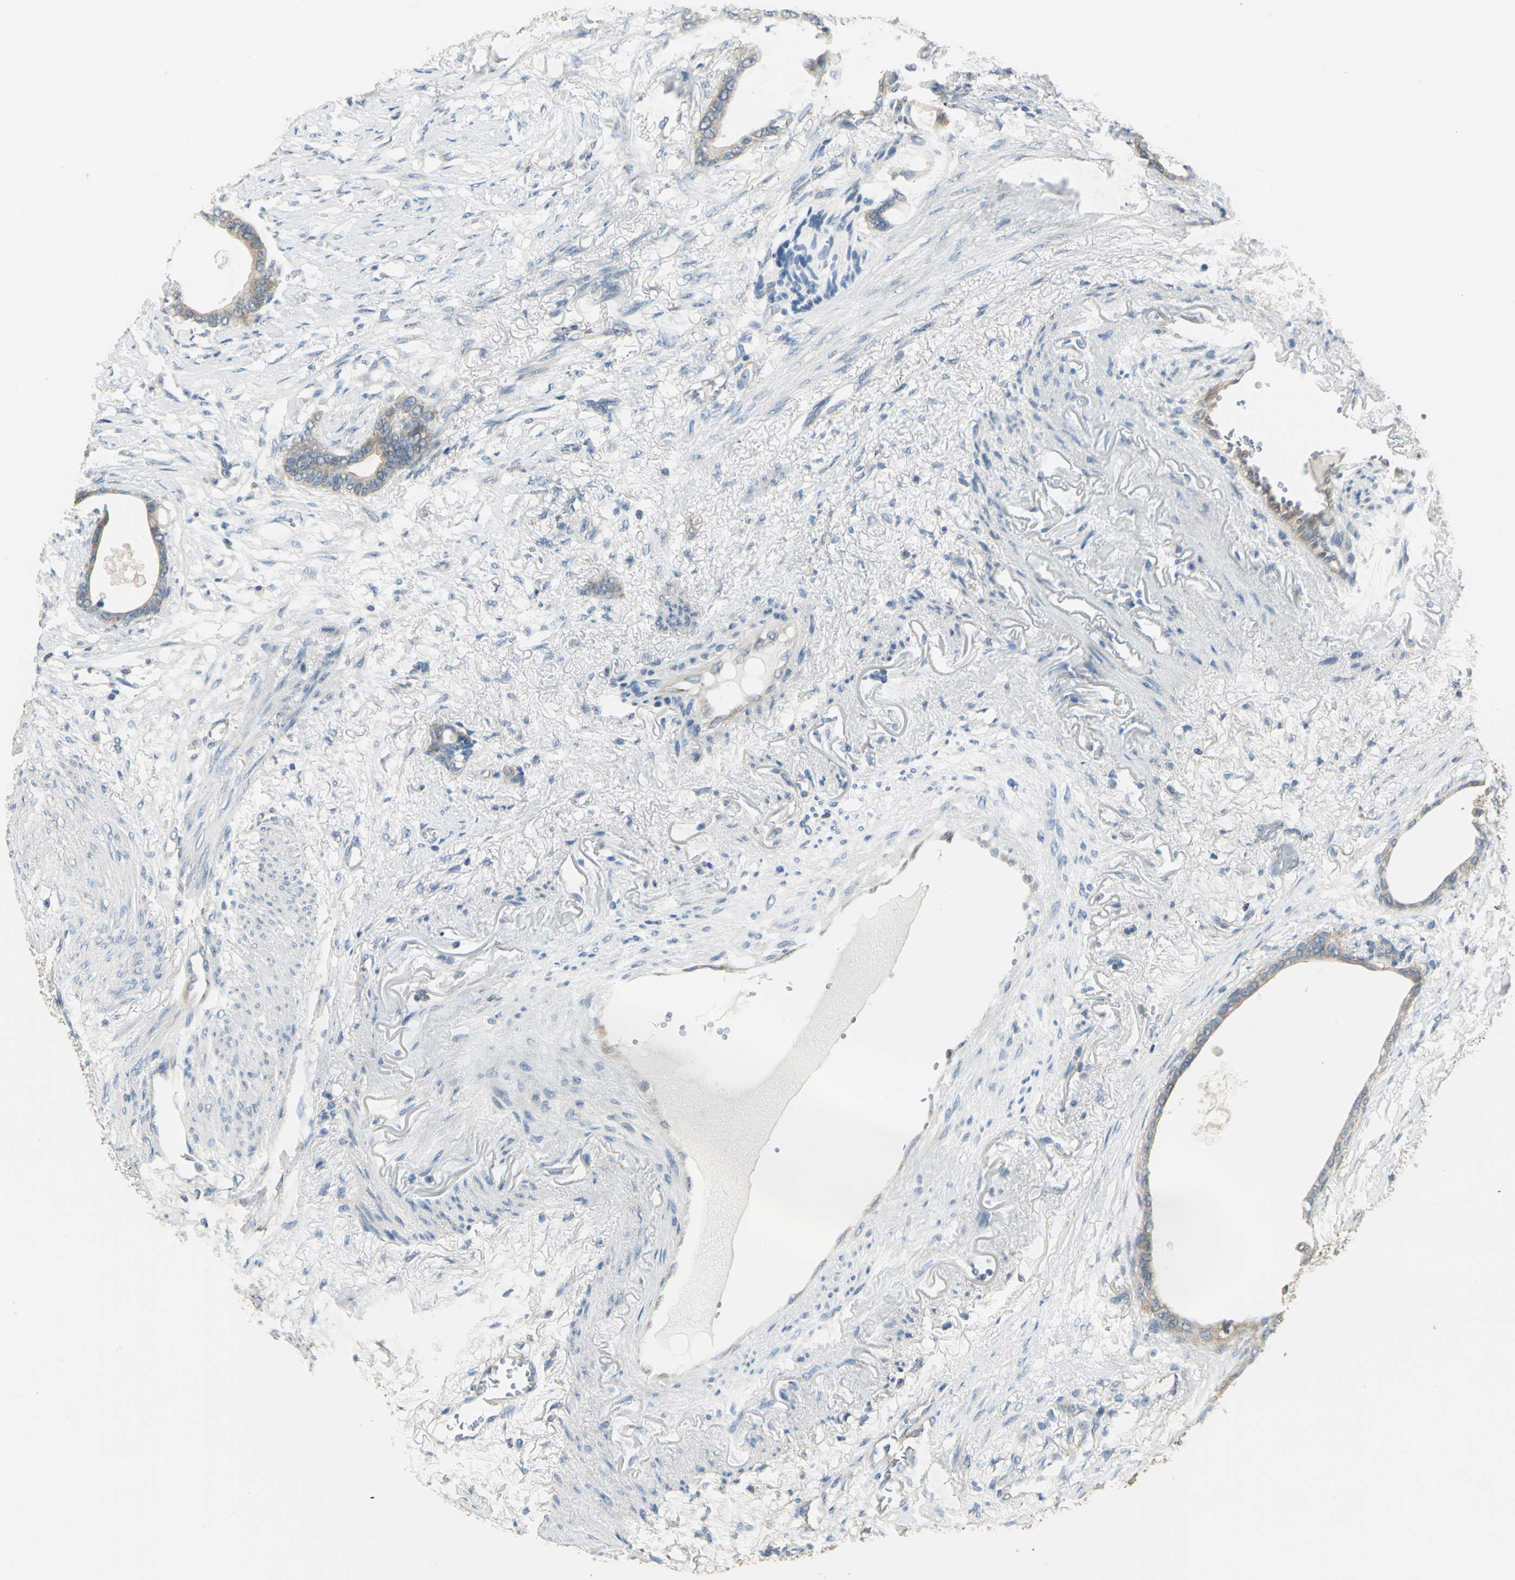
{"staining": {"intensity": "moderate", "quantity": ">75%", "location": "cytoplasmic/membranous"}, "tissue": "stomach cancer", "cell_type": "Tumor cells", "image_type": "cancer", "snomed": [{"axis": "morphology", "description": "Adenocarcinoma, NOS"}, {"axis": "topography", "description": "Stomach"}], "caption": "High-power microscopy captured an immunohistochemistry (IHC) micrograph of stomach cancer, revealing moderate cytoplasmic/membranous staining in about >75% of tumor cells.", "gene": "SHC2", "patient": {"sex": "female", "age": 75}}